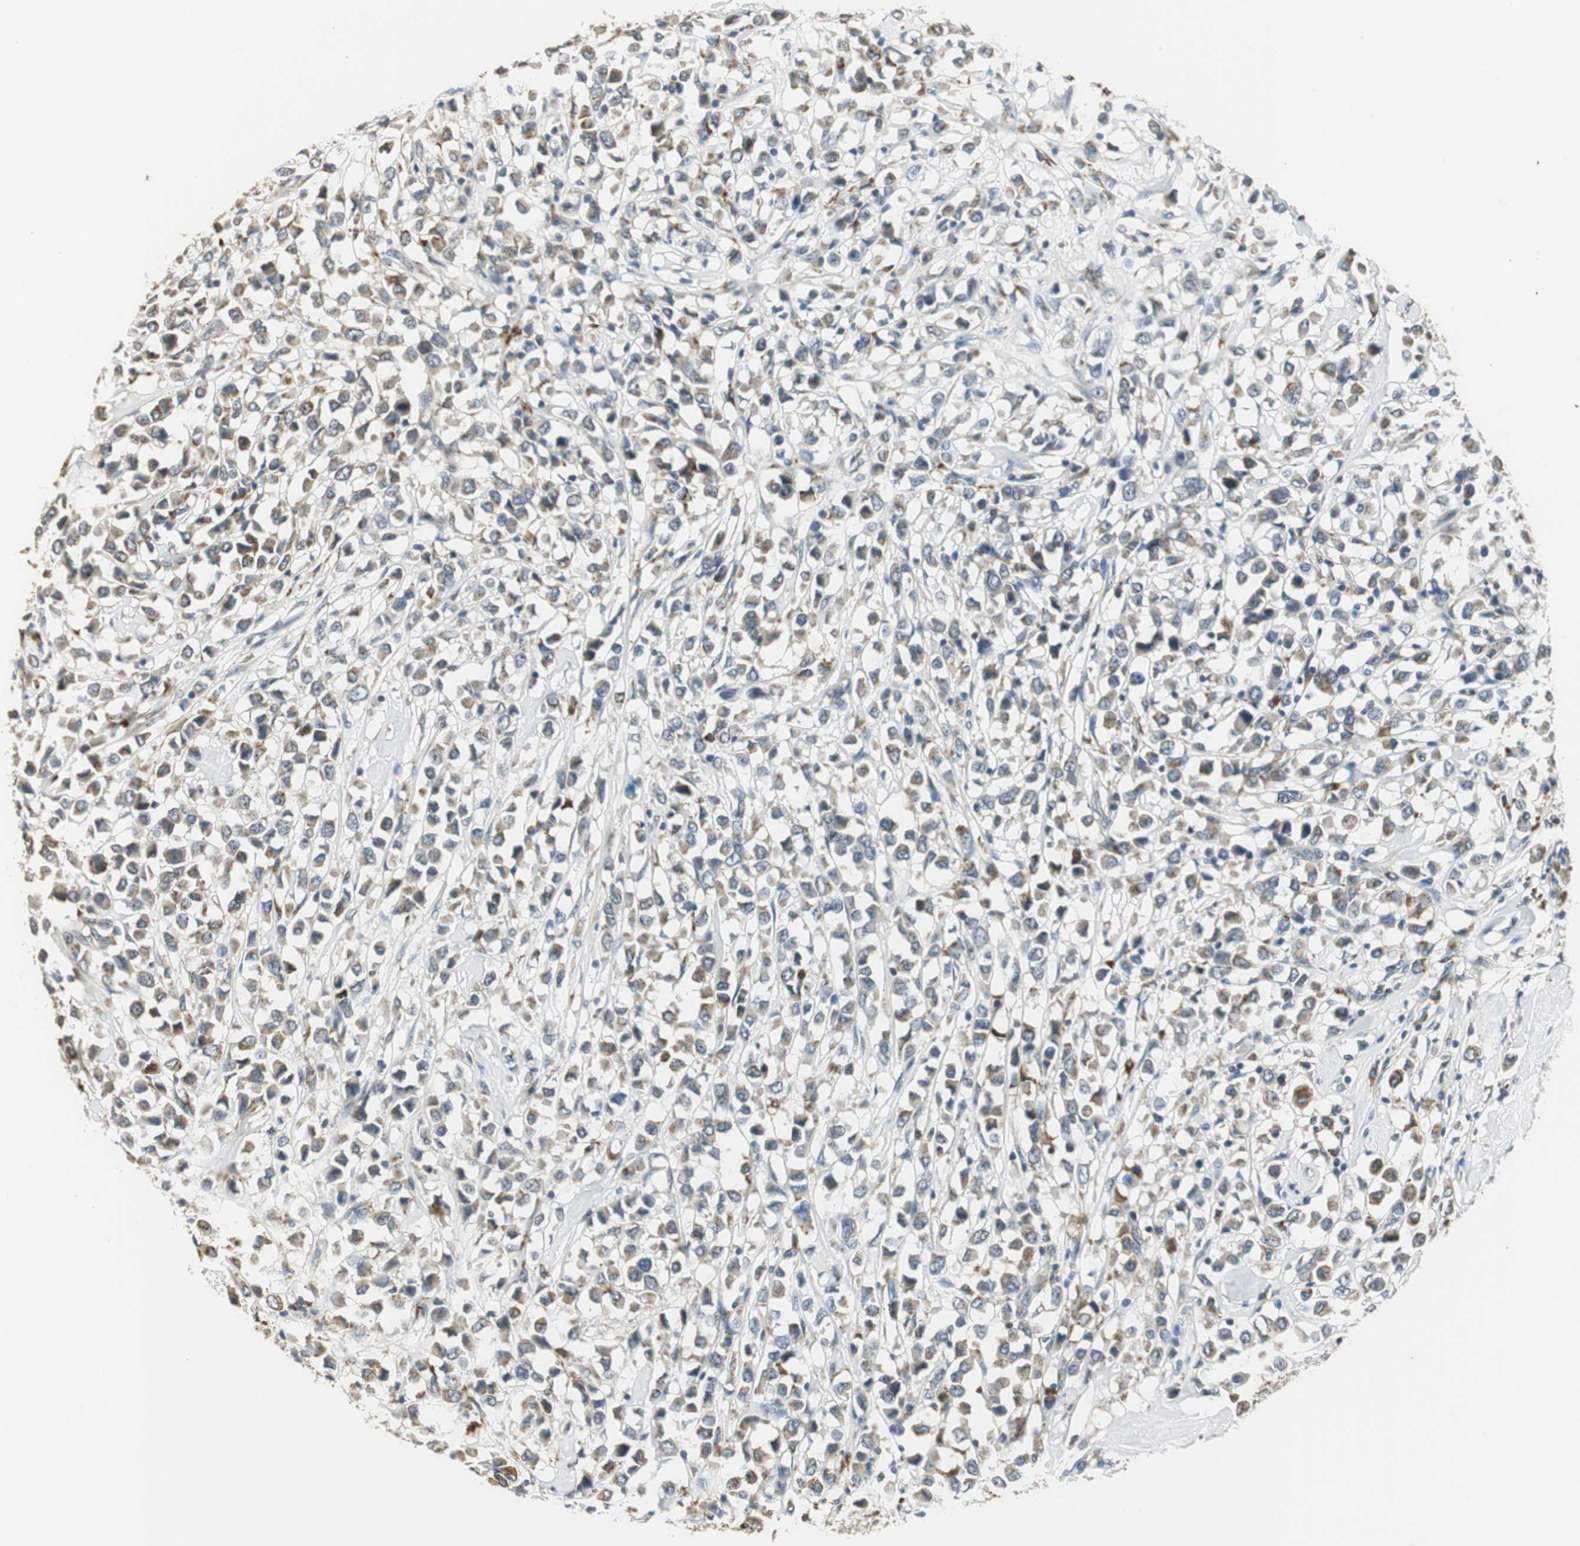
{"staining": {"intensity": "moderate", "quantity": "<25%", "location": "cytoplasmic/membranous"}, "tissue": "breast cancer", "cell_type": "Tumor cells", "image_type": "cancer", "snomed": [{"axis": "morphology", "description": "Duct carcinoma"}, {"axis": "topography", "description": "Breast"}], "caption": "Immunohistochemistry (IHC) micrograph of neoplastic tissue: invasive ductal carcinoma (breast) stained using IHC demonstrates low levels of moderate protein expression localized specifically in the cytoplasmic/membranous of tumor cells, appearing as a cytoplasmic/membranous brown color.", "gene": "NIT1", "patient": {"sex": "female", "age": 61}}